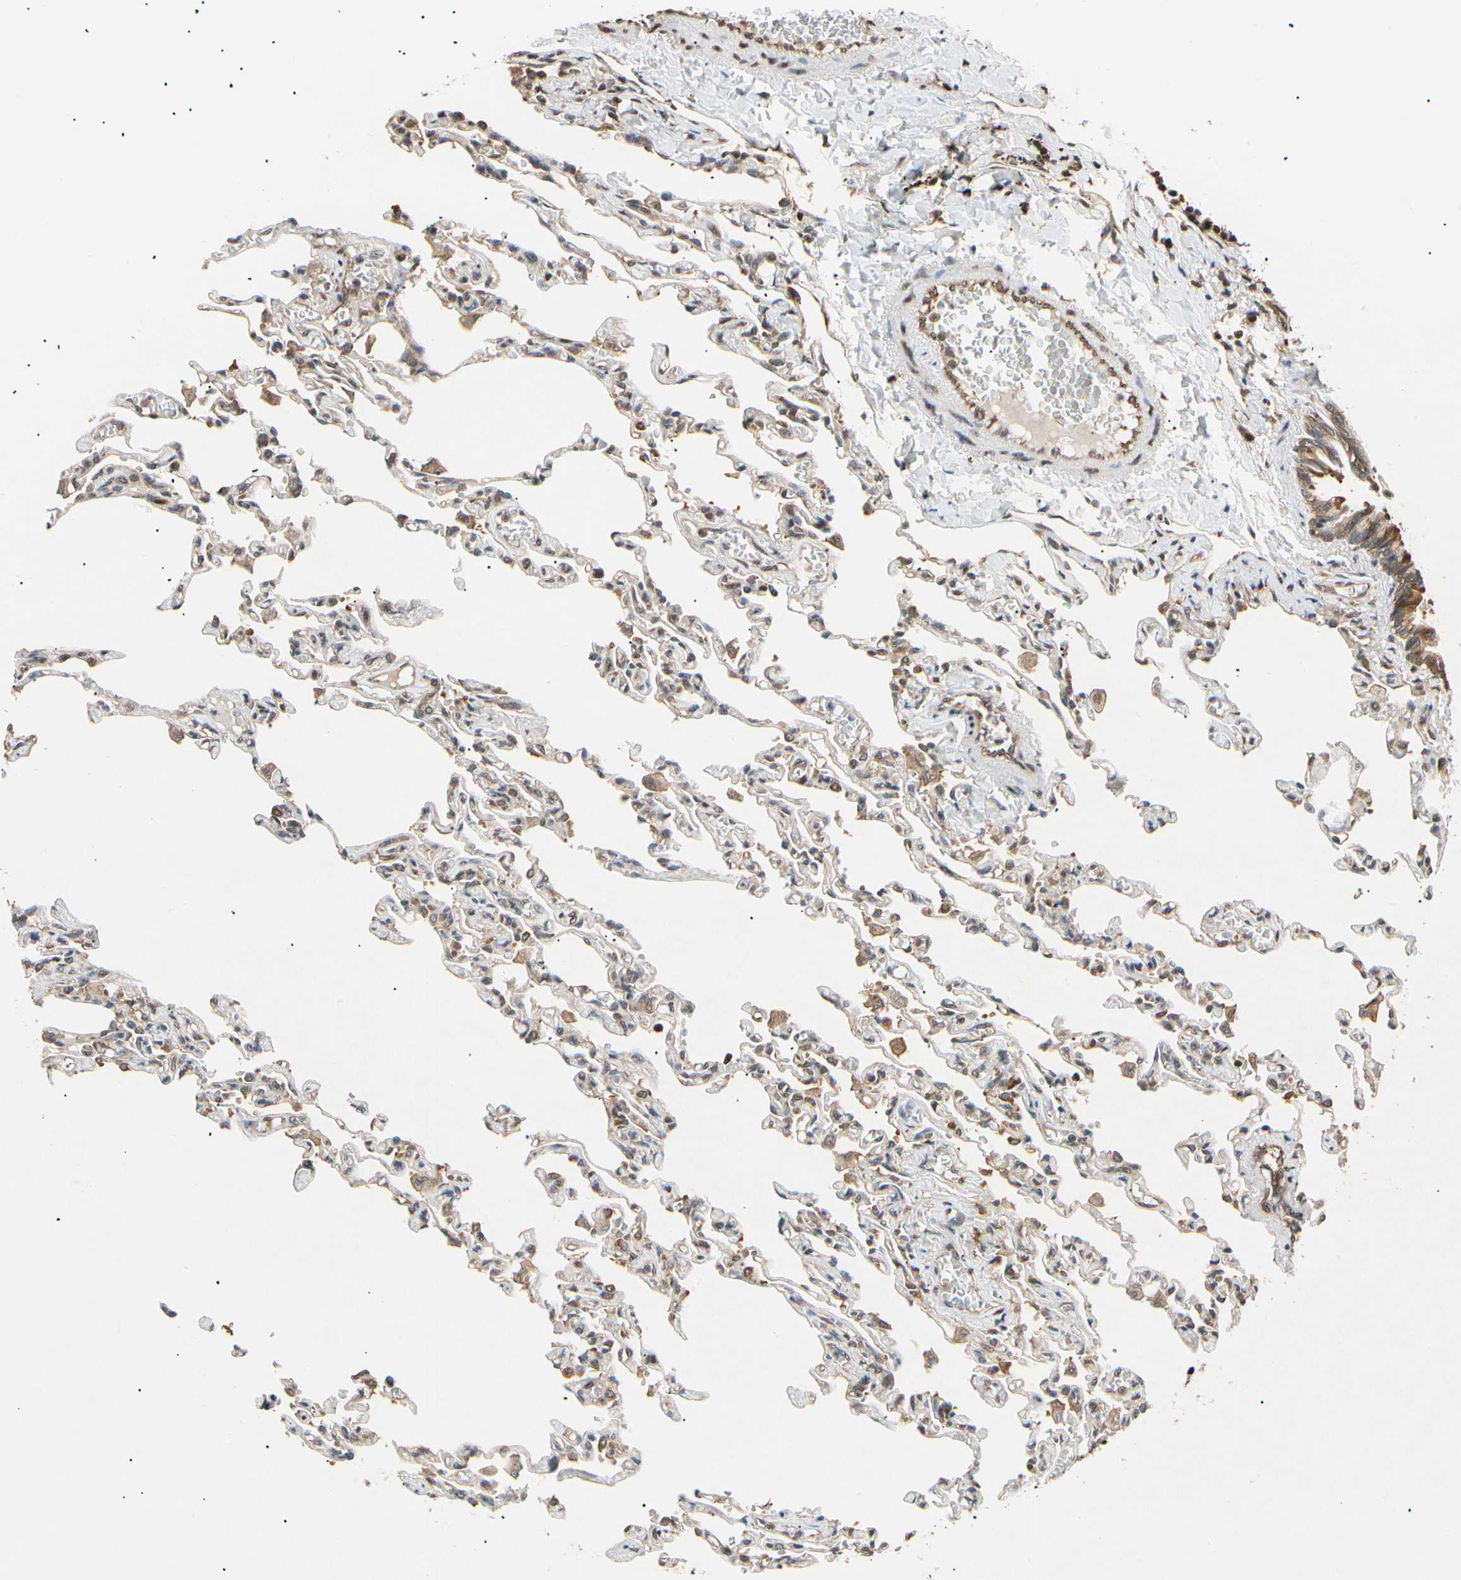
{"staining": {"intensity": "moderate", "quantity": ">75%", "location": "nuclear"}, "tissue": "lung", "cell_type": "Alveolar cells", "image_type": "normal", "snomed": [{"axis": "morphology", "description": "Normal tissue, NOS"}, {"axis": "topography", "description": "Lung"}], "caption": "A high-resolution histopathology image shows IHC staining of normal lung, which demonstrates moderate nuclear staining in about >75% of alveolar cells.", "gene": "EIF1AX", "patient": {"sex": "male", "age": 21}}